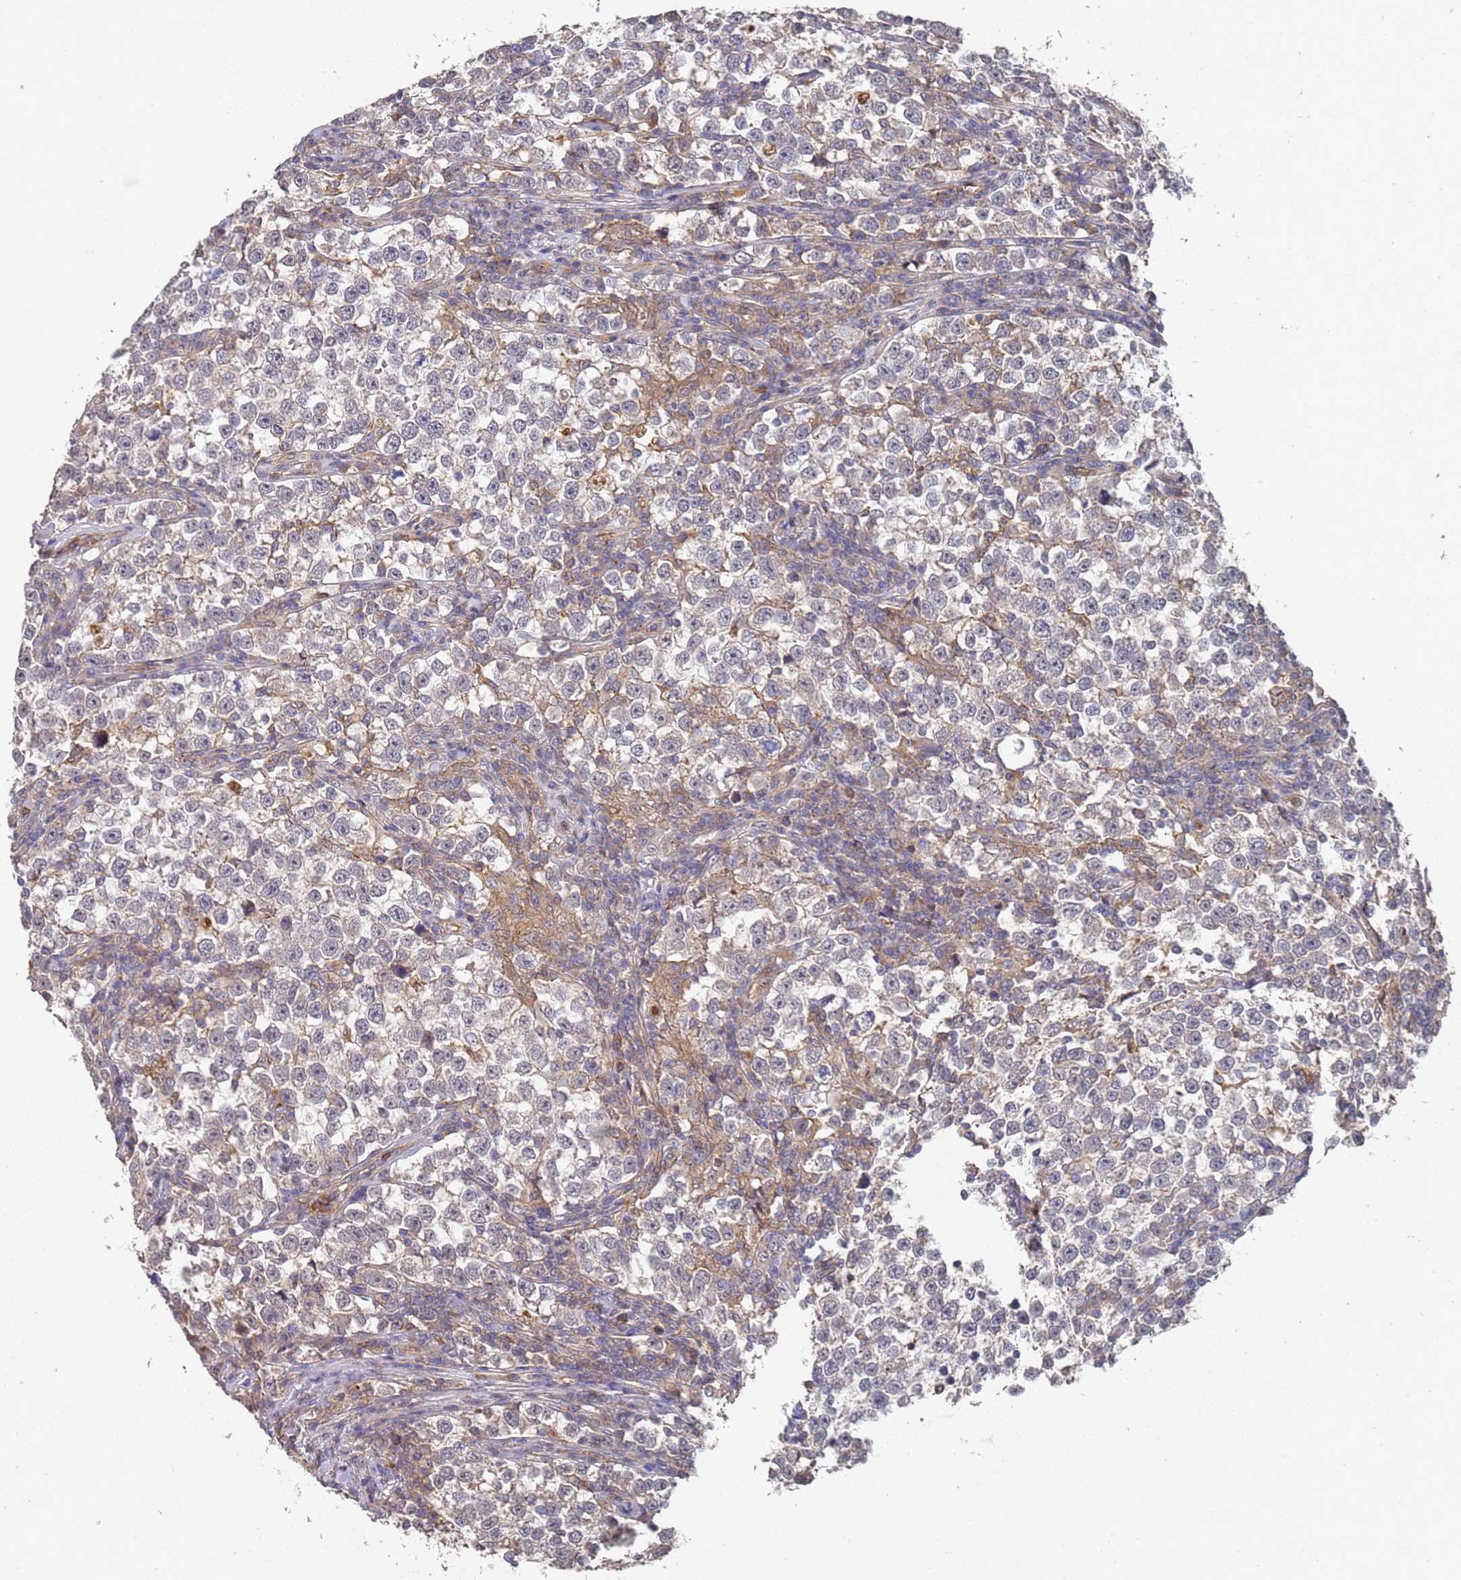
{"staining": {"intensity": "negative", "quantity": "none", "location": "none"}, "tissue": "testis cancer", "cell_type": "Tumor cells", "image_type": "cancer", "snomed": [{"axis": "morphology", "description": "Normal tissue, NOS"}, {"axis": "morphology", "description": "Seminoma, NOS"}, {"axis": "topography", "description": "Testis"}], "caption": "Immunohistochemistry histopathology image of human seminoma (testis) stained for a protein (brown), which exhibits no expression in tumor cells.", "gene": "ABCB6", "patient": {"sex": "male", "age": 43}}